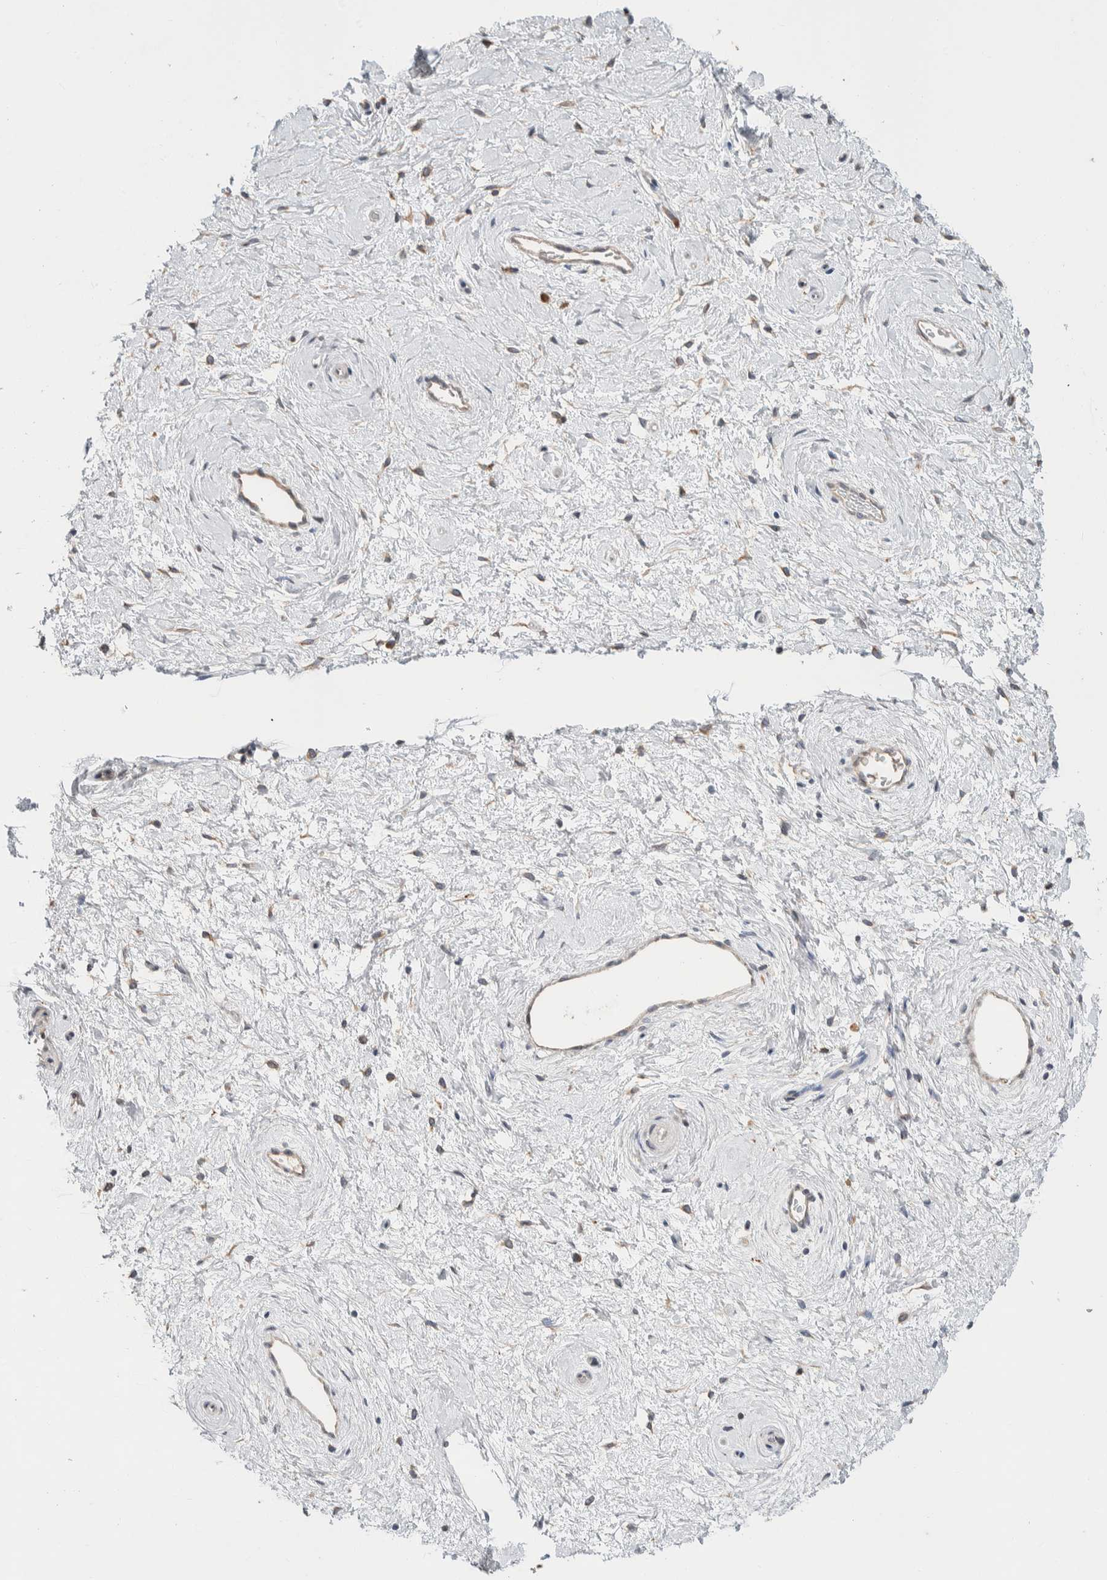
{"staining": {"intensity": "weak", "quantity": ">75%", "location": "cytoplasmic/membranous"}, "tissue": "cervix", "cell_type": "Glandular cells", "image_type": "normal", "snomed": [{"axis": "morphology", "description": "Normal tissue, NOS"}, {"axis": "topography", "description": "Cervix"}], "caption": "Weak cytoplasmic/membranous positivity is present in about >75% of glandular cells in unremarkable cervix. The staining is performed using DAB brown chromogen to label protein expression. The nuclei are counter-stained blue using hematoxylin.", "gene": "RUSF1", "patient": {"sex": "female", "age": 39}}